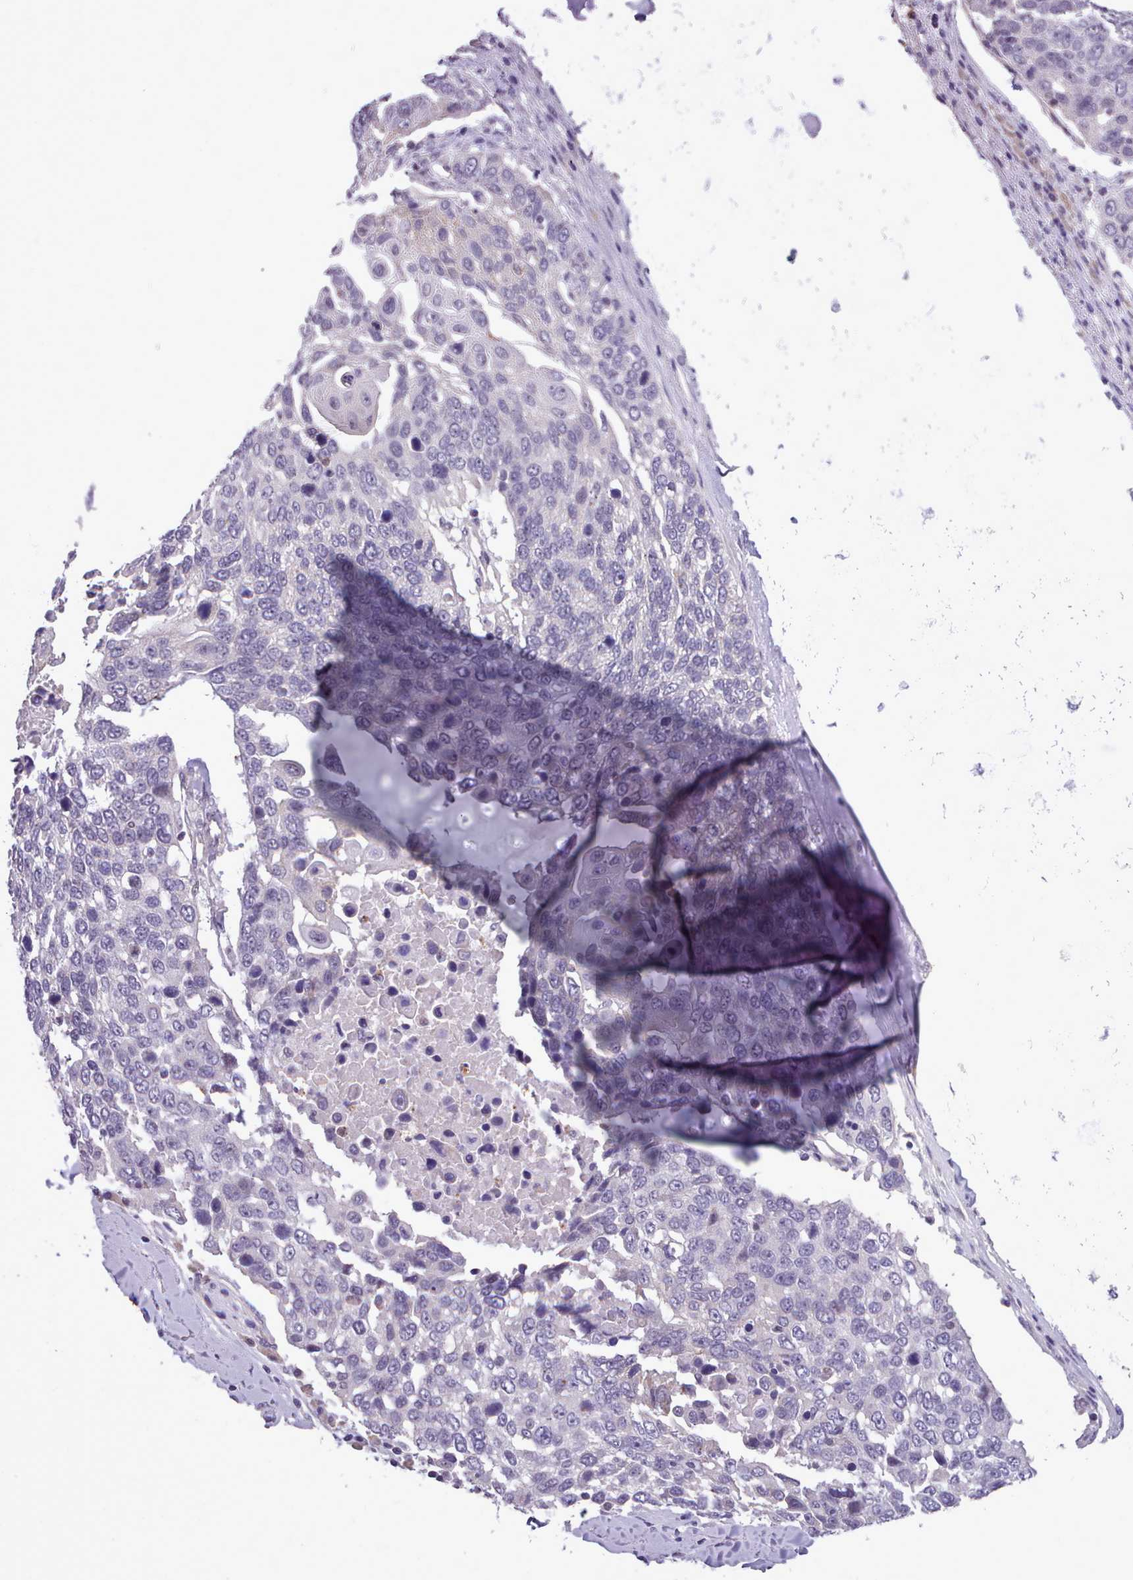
{"staining": {"intensity": "negative", "quantity": "none", "location": "none"}, "tissue": "lung cancer", "cell_type": "Tumor cells", "image_type": "cancer", "snomed": [{"axis": "morphology", "description": "Squamous cell carcinoma, NOS"}, {"axis": "topography", "description": "Lung"}], "caption": "DAB (3,3'-diaminobenzidine) immunohistochemical staining of lung cancer exhibits no significant expression in tumor cells.", "gene": "KCTD16", "patient": {"sex": "male", "age": 66}}